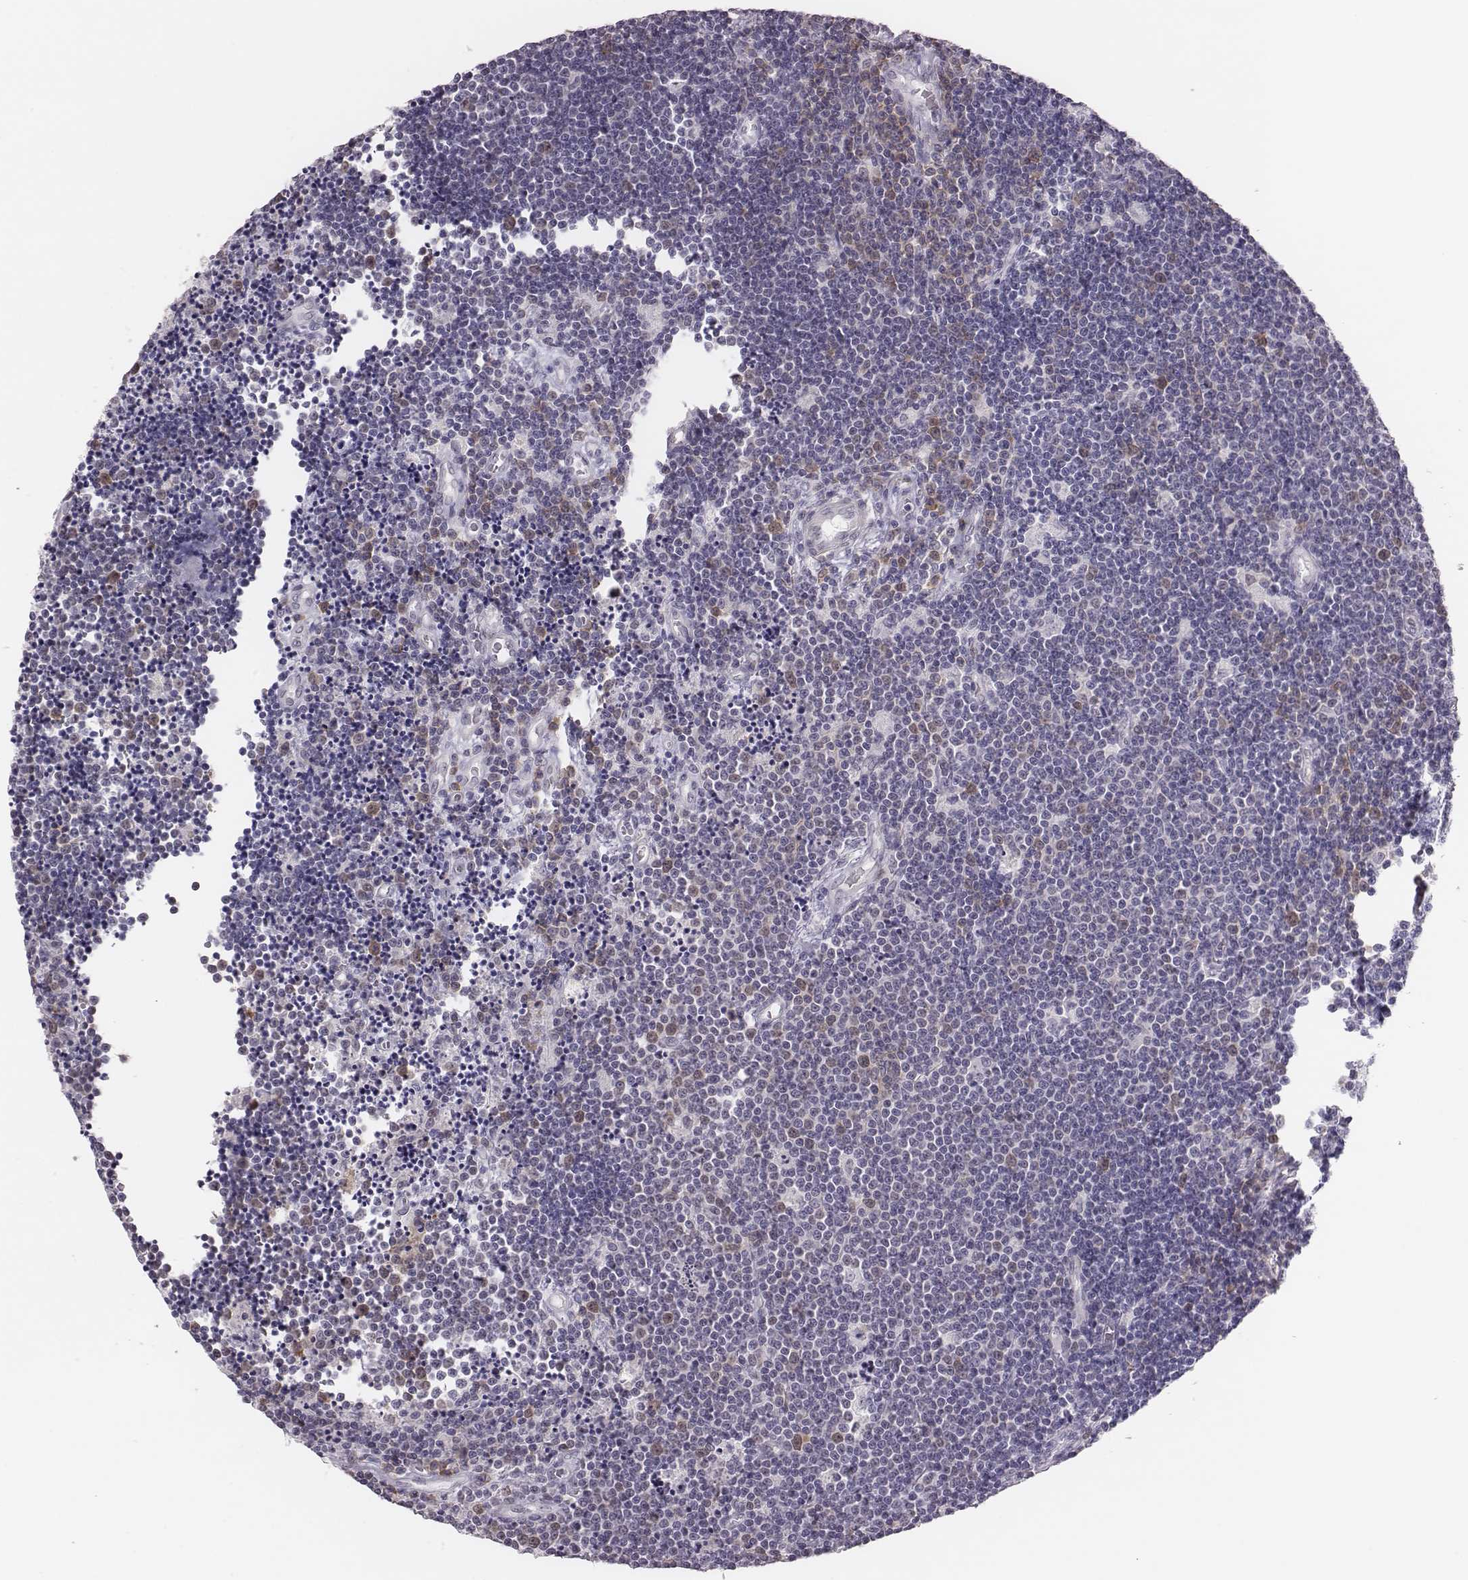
{"staining": {"intensity": "negative", "quantity": "none", "location": "none"}, "tissue": "lymphoma", "cell_type": "Tumor cells", "image_type": "cancer", "snomed": [{"axis": "morphology", "description": "Malignant lymphoma, non-Hodgkin's type, Low grade"}, {"axis": "topography", "description": "Brain"}], "caption": "Tumor cells are negative for protein expression in human malignant lymphoma, non-Hodgkin's type (low-grade). Brightfield microscopy of immunohistochemistry (IHC) stained with DAB (brown) and hematoxylin (blue), captured at high magnification.", "gene": "PBK", "patient": {"sex": "female", "age": 66}}